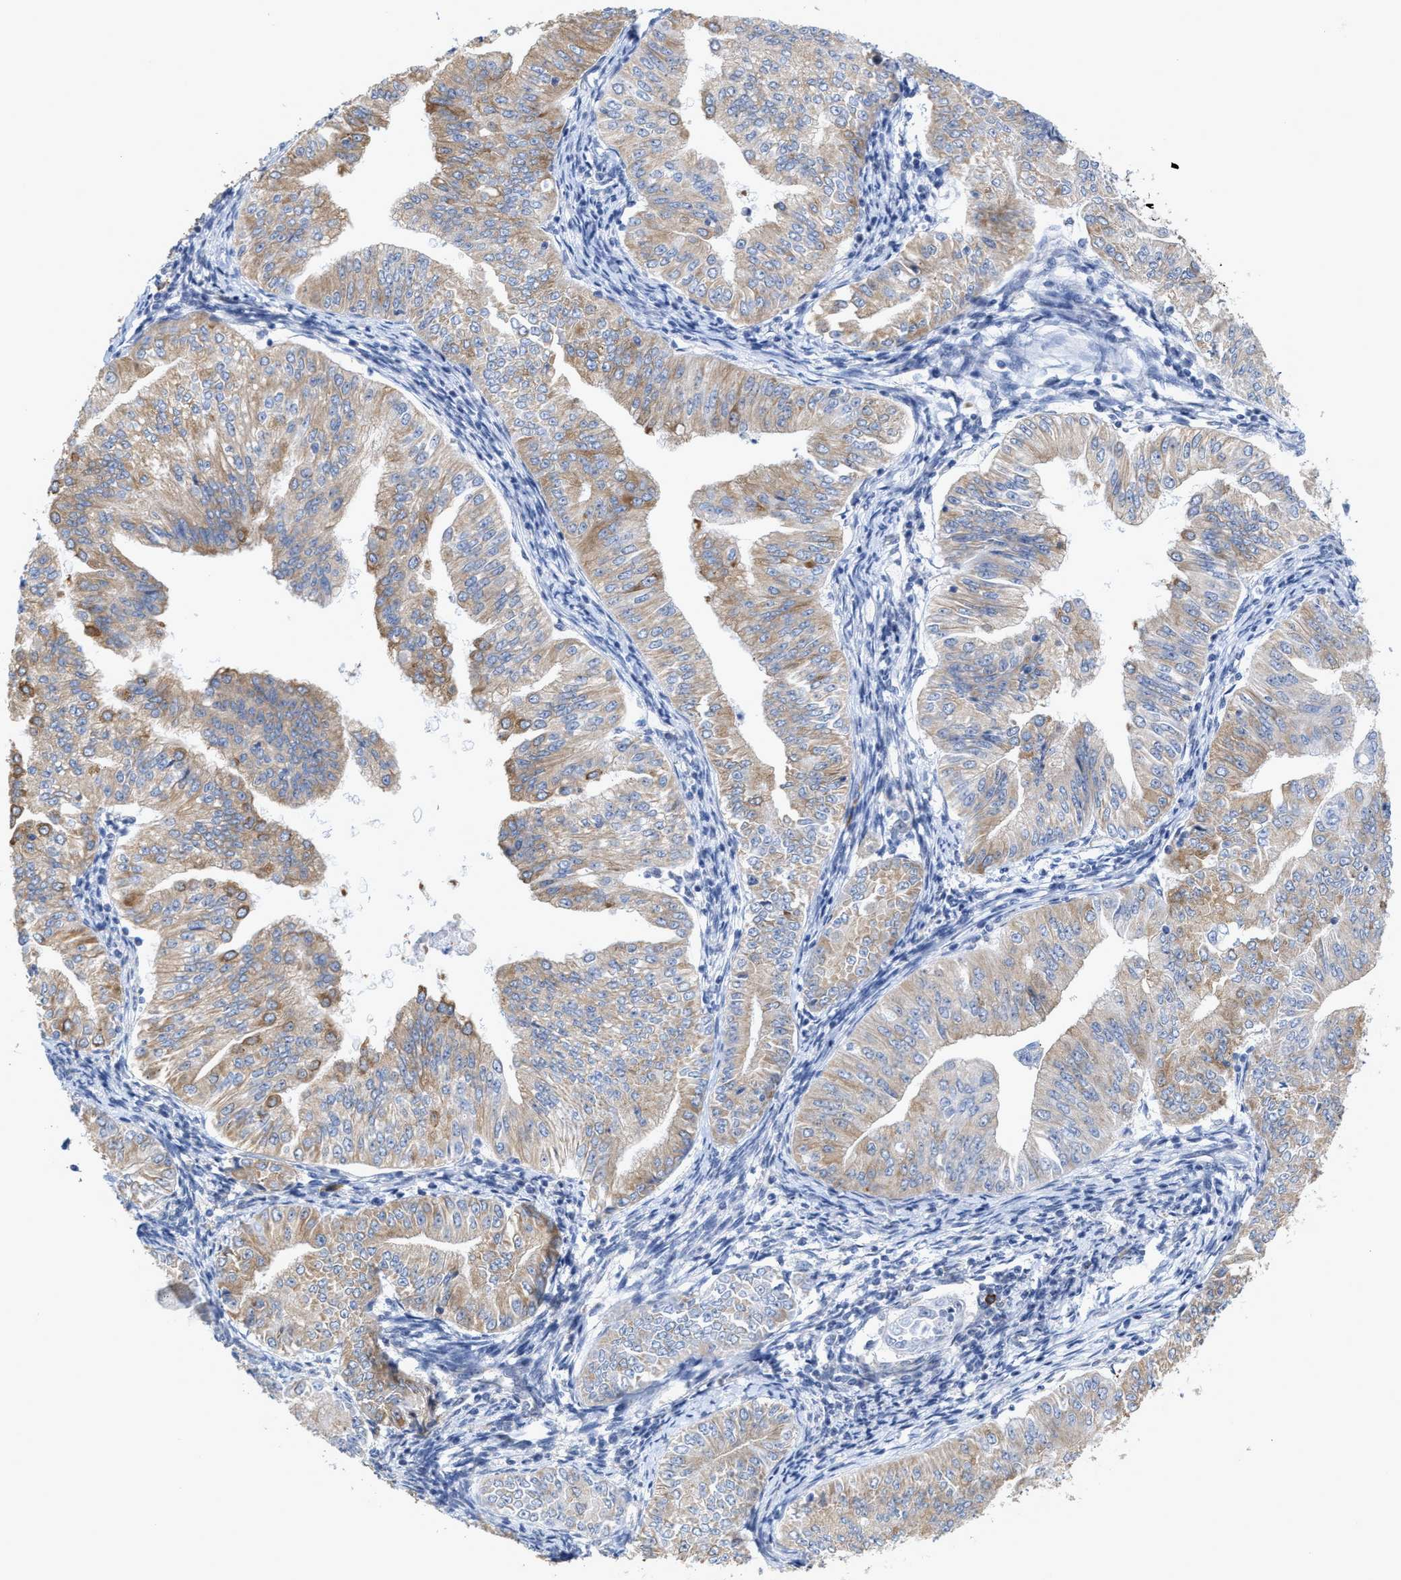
{"staining": {"intensity": "moderate", "quantity": "25%-75%", "location": "cytoplasmic/membranous"}, "tissue": "endometrial cancer", "cell_type": "Tumor cells", "image_type": "cancer", "snomed": [{"axis": "morphology", "description": "Normal tissue, NOS"}, {"axis": "morphology", "description": "Adenocarcinoma, NOS"}, {"axis": "topography", "description": "Endometrium"}], "caption": "Tumor cells show medium levels of moderate cytoplasmic/membranous expression in about 25%-75% of cells in human endometrial cancer (adenocarcinoma).", "gene": "RYR2", "patient": {"sex": "female", "age": 53}}